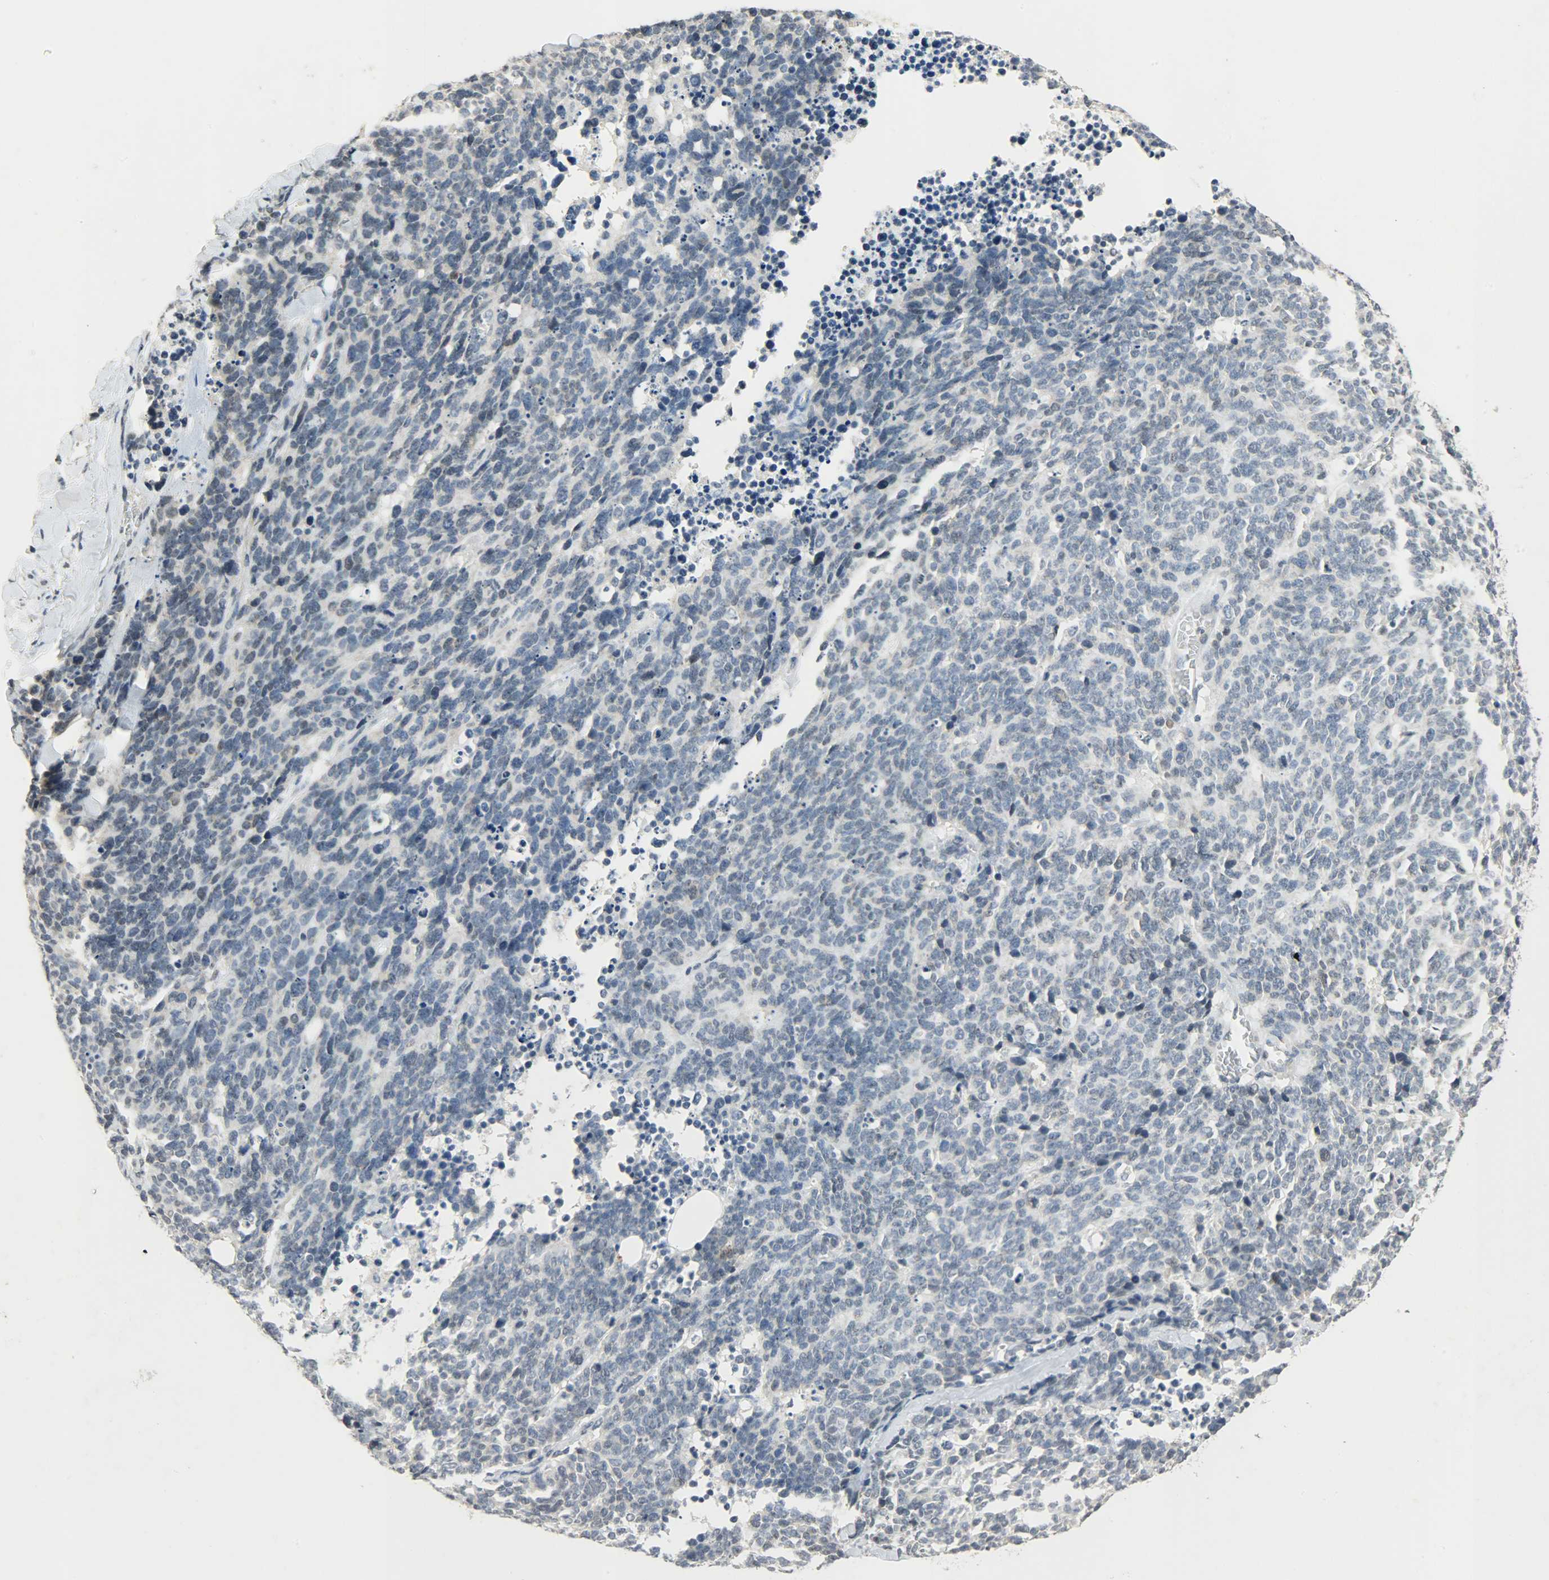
{"staining": {"intensity": "negative", "quantity": "none", "location": "none"}, "tissue": "lung cancer", "cell_type": "Tumor cells", "image_type": "cancer", "snomed": [{"axis": "morphology", "description": "Neoplasm, malignant, NOS"}, {"axis": "topography", "description": "Lung"}], "caption": "Immunohistochemical staining of human lung cancer (neoplasm (malignant)) exhibits no significant staining in tumor cells.", "gene": "DNAJB6", "patient": {"sex": "female", "age": 58}}